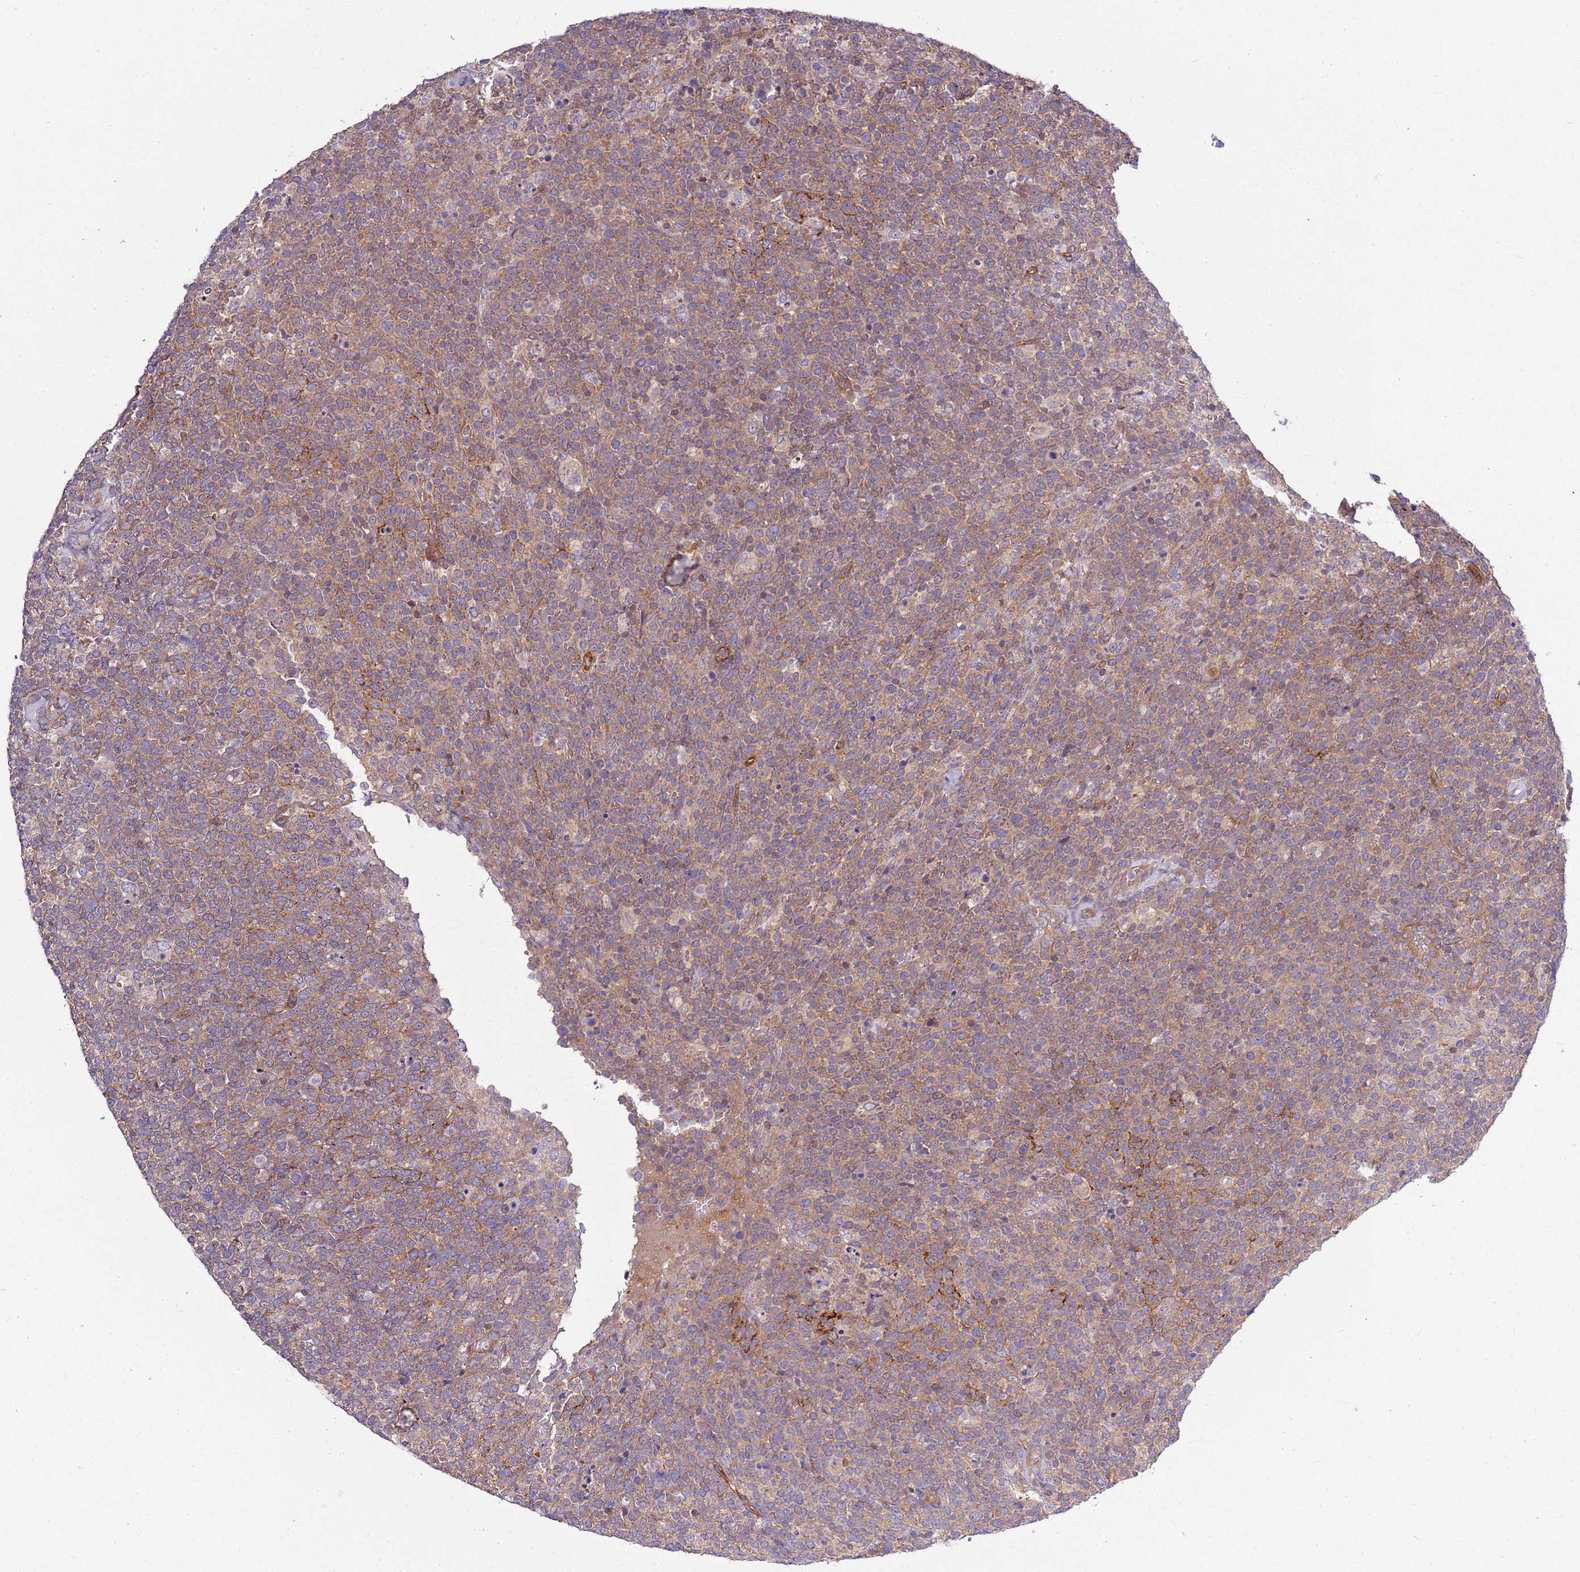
{"staining": {"intensity": "weak", "quantity": "25%-75%", "location": "cytoplasmic/membranous"}, "tissue": "lymphoma", "cell_type": "Tumor cells", "image_type": "cancer", "snomed": [{"axis": "morphology", "description": "Malignant lymphoma, non-Hodgkin's type, High grade"}, {"axis": "topography", "description": "Lymph node"}], "caption": "Lymphoma was stained to show a protein in brown. There is low levels of weak cytoplasmic/membranous positivity in approximately 25%-75% of tumor cells.", "gene": "GNL1", "patient": {"sex": "male", "age": 61}}